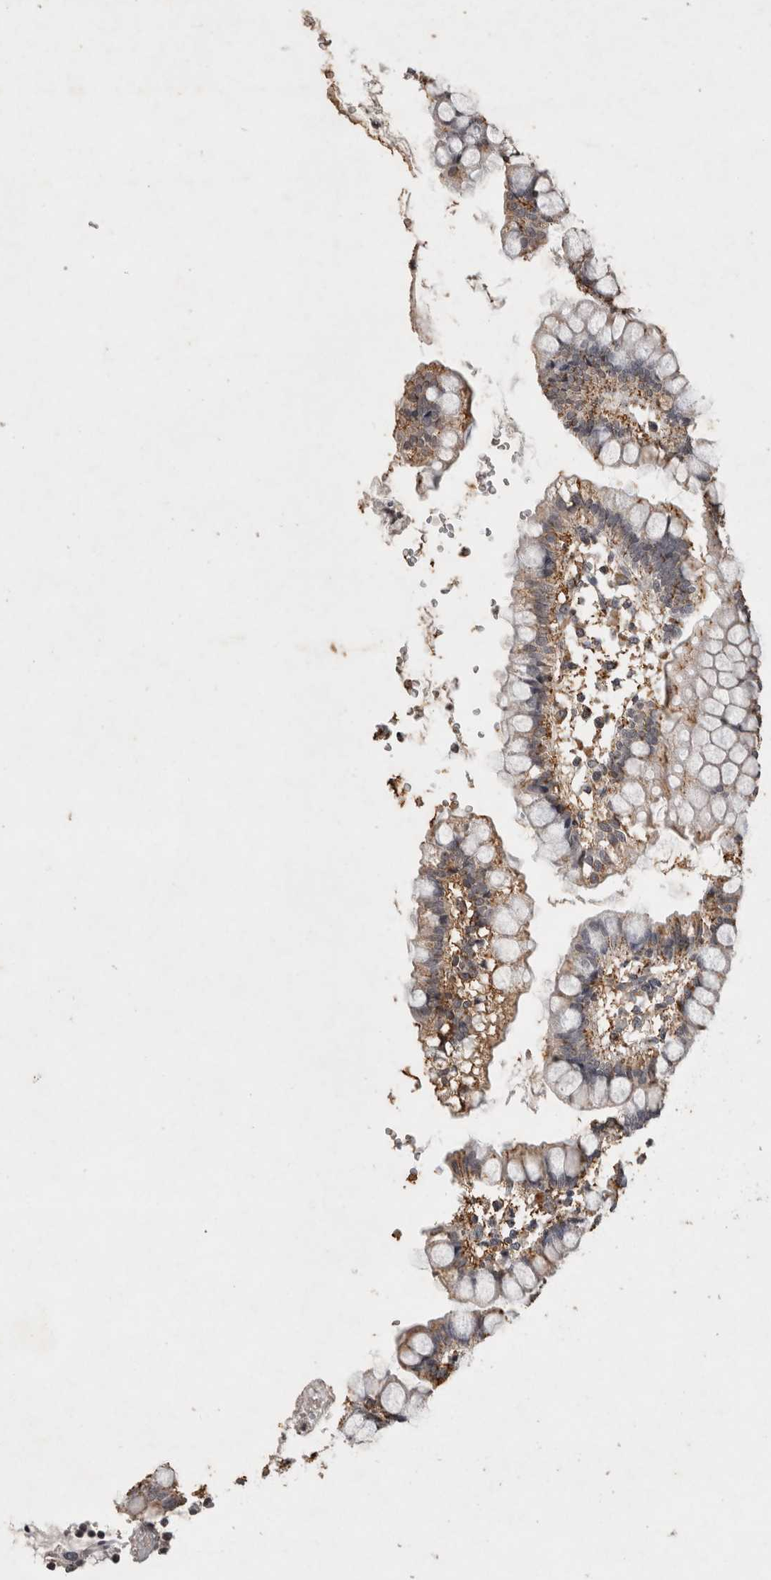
{"staining": {"intensity": "negative", "quantity": "none", "location": "none"}, "tissue": "small intestine", "cell_type": "Glandular cells", "image_type": "normal", "snomed": [{"axis": "morphology", "description": "Normal tissue, NOS"}, {"axis": "morphology", "description": "Developmental malformation"}, {"axis": "topography", "description": "Small intestine"}], "caption": "Glandular cells show no significant protein expression in unremarkable small intestine.", "gene": "HRK", "patient": {"sex": "male"}}